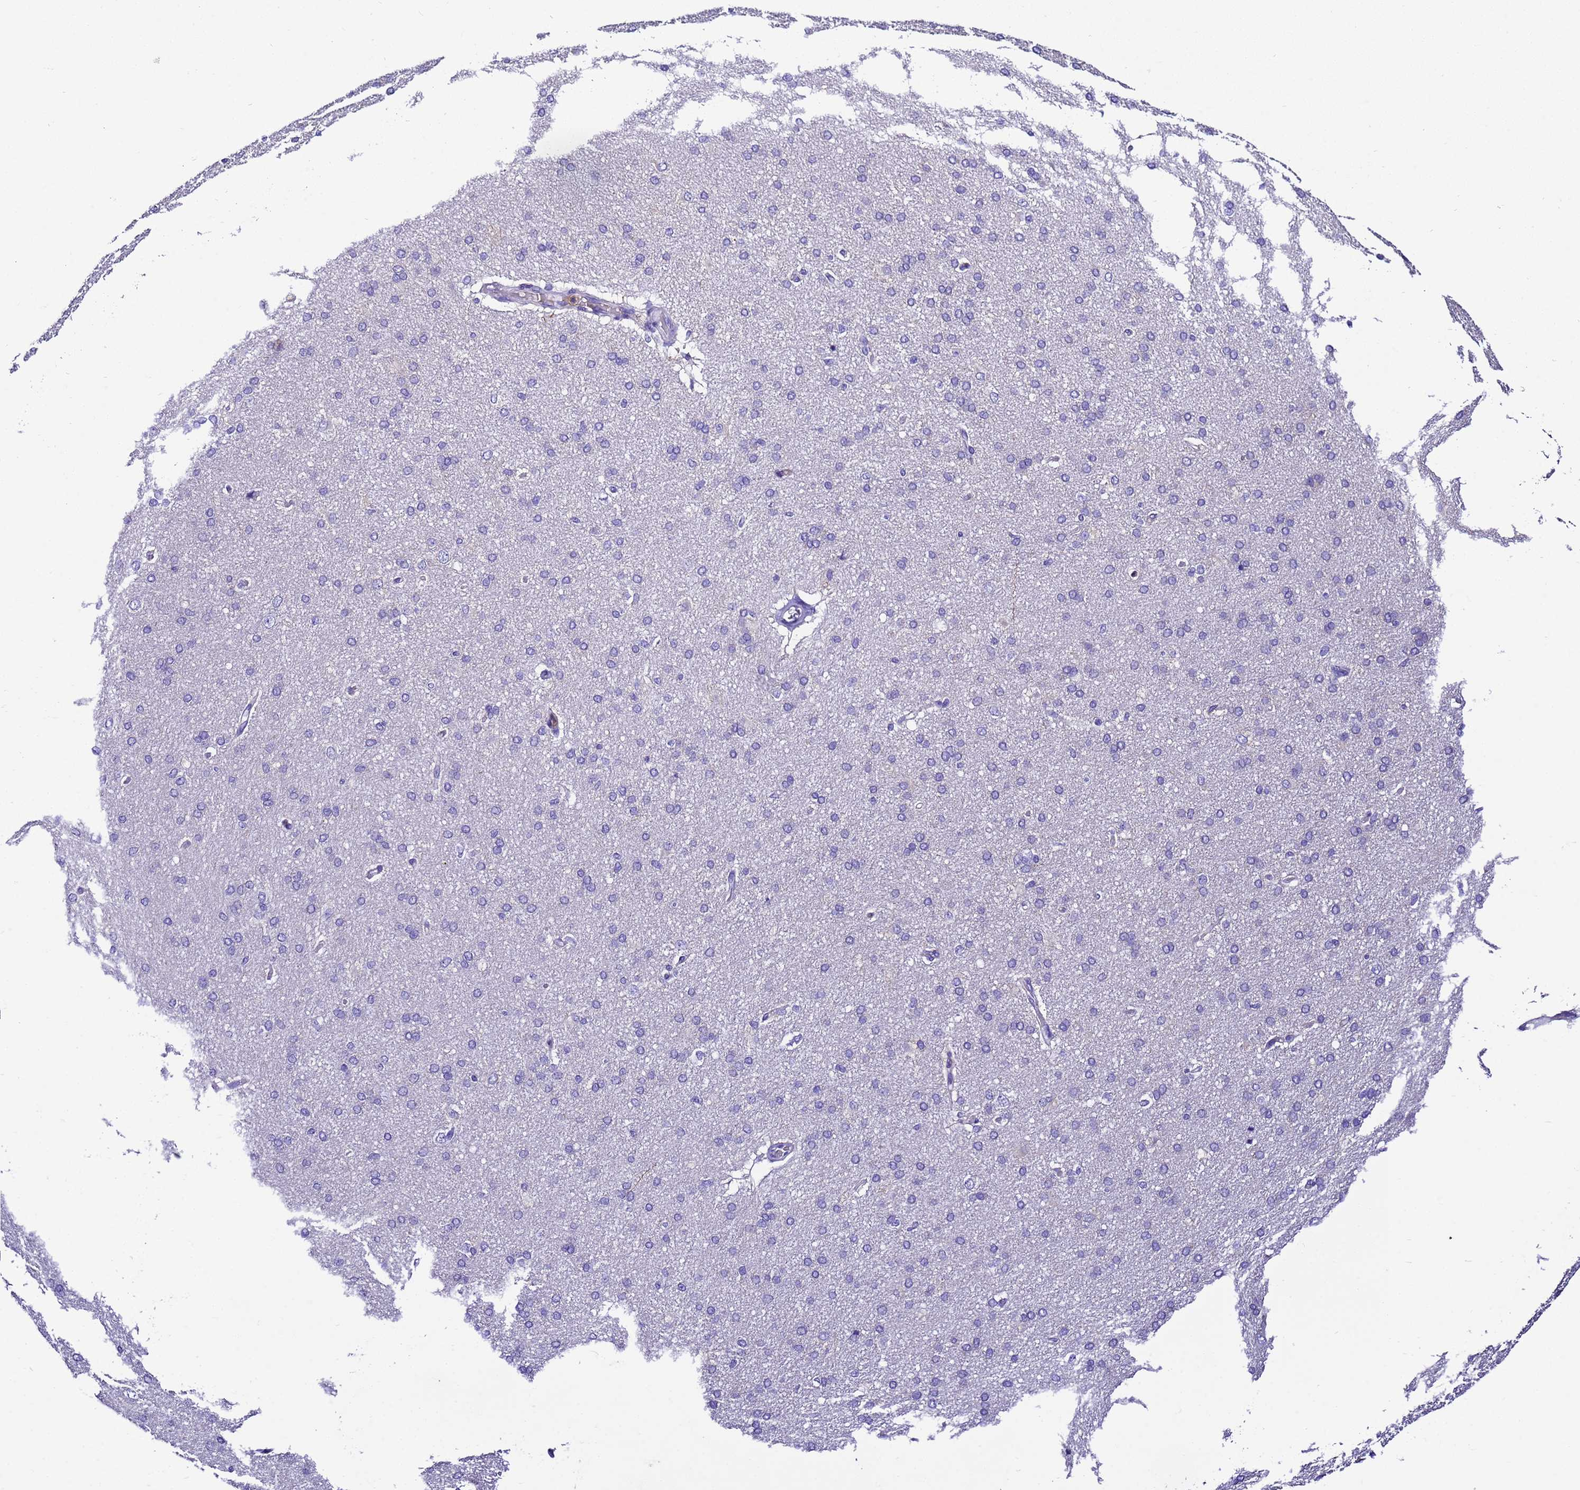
{"staining": {"intensity": "negative", "quantity": "none", "location": "none"}, "tissue": "cerebral cortex", "cell_type": "Endothelial cells", "image_type": "normal", "snomed": [{"axis": "morphology", "description": "Normal tissue, NOS"}, {"axis": "topography", "description": "Cerebral cortex"}], "caption": "Protein analysis of unremarkable cerebral cortex shows no significant positivity in endothelial cells.", "gene": "UGT2A1", "patient": {"sex": "male", "age": 62}}